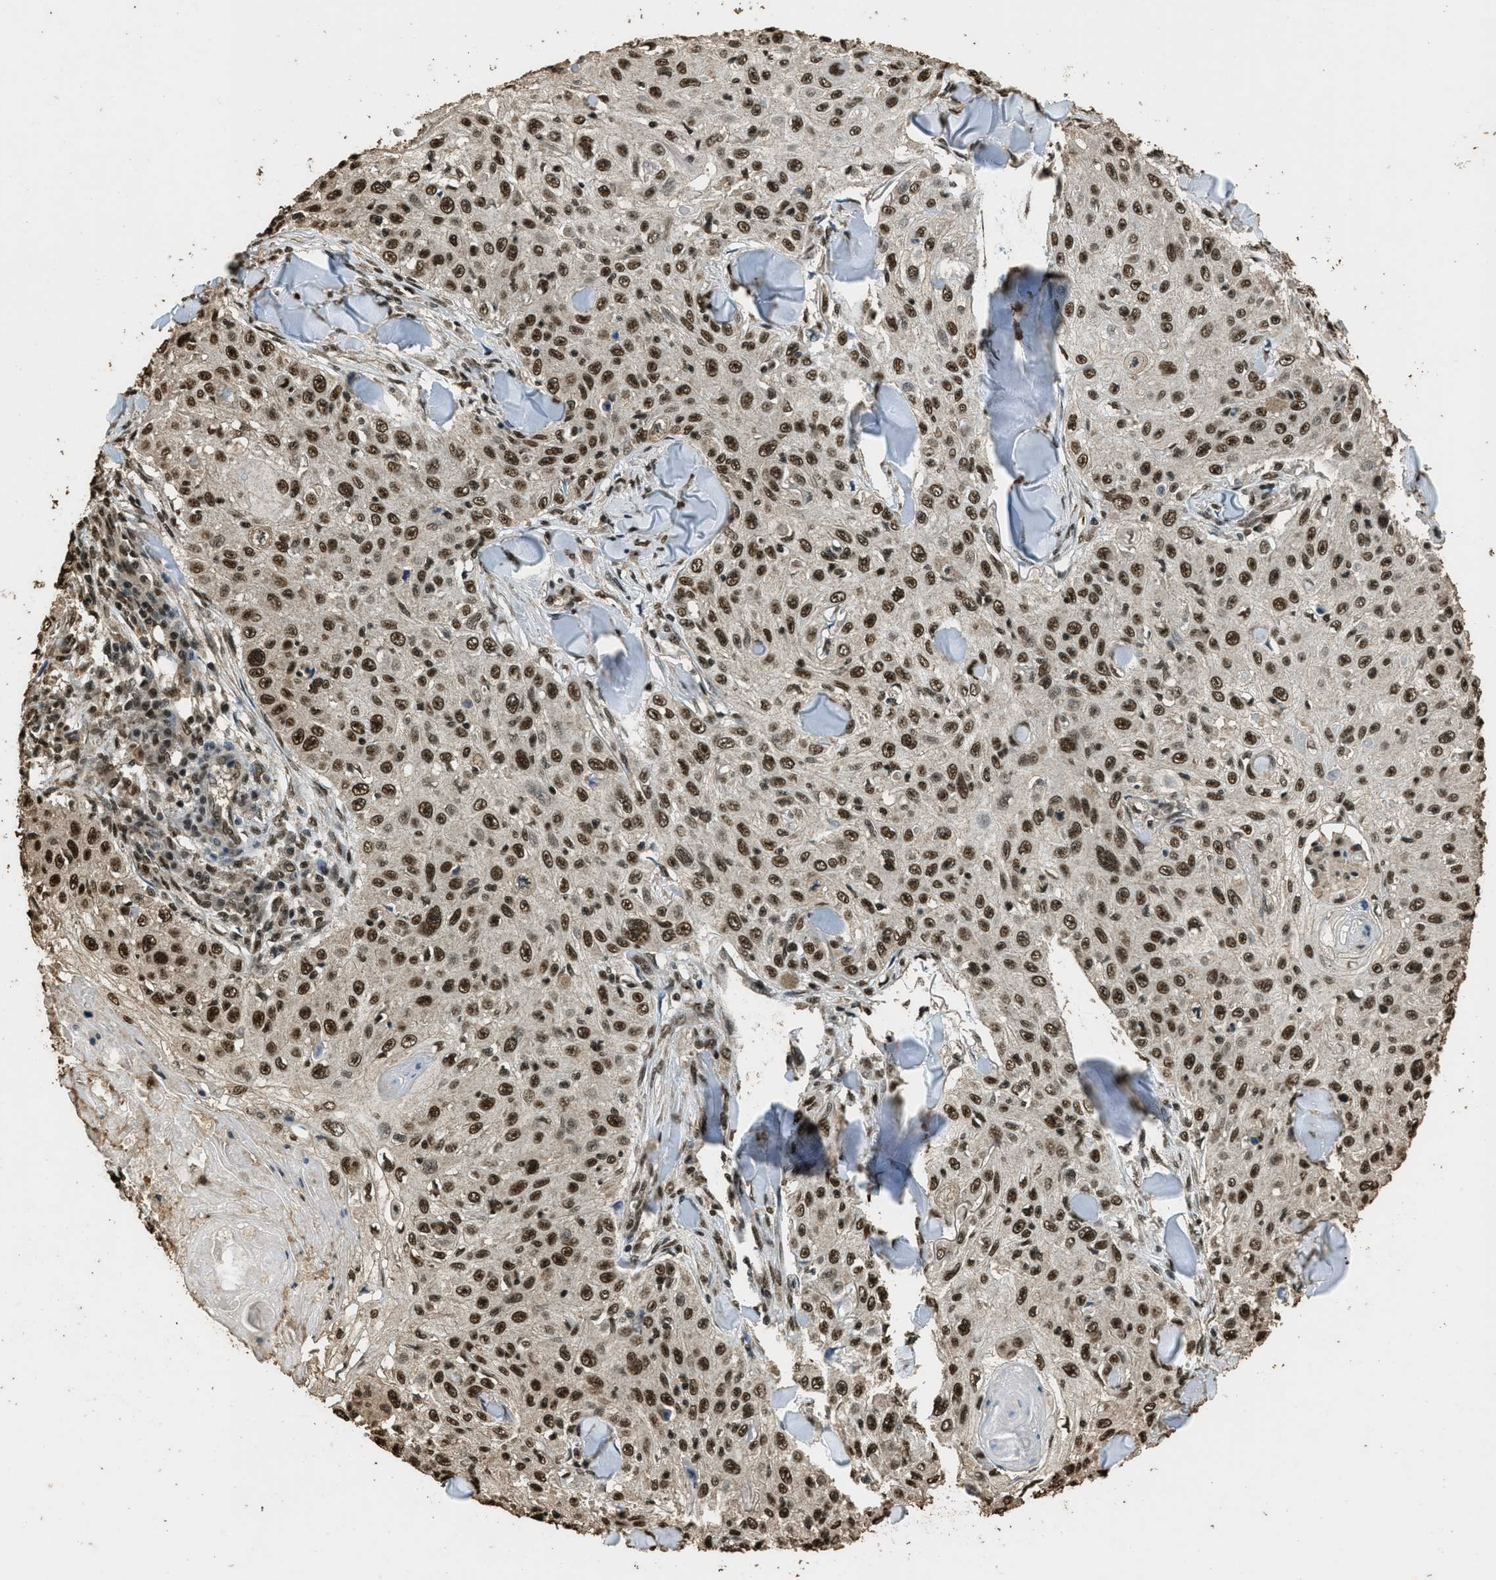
{"staining": {"intensity": "strong", "quantity": ">75%", "location": "nuclear"}, "tissue": "skin cancer", "cell_type": "Tumor cells", "image_type": "cancer", "snomed": [{"axis": "morphology", "description": "Squamous cell carcinoma, NOS"}, {"axis": "topography", "description": "Skin"}], "caption": "Strong nuclear protein positivity is seen in approximately >75% of tumor cells in skin squamous cell carcinoma. The protein of interest is shown in brown color, while the nuclei are stained blue.", "gene": "MYB", "patient": {"sex": "male", "age": 86}}